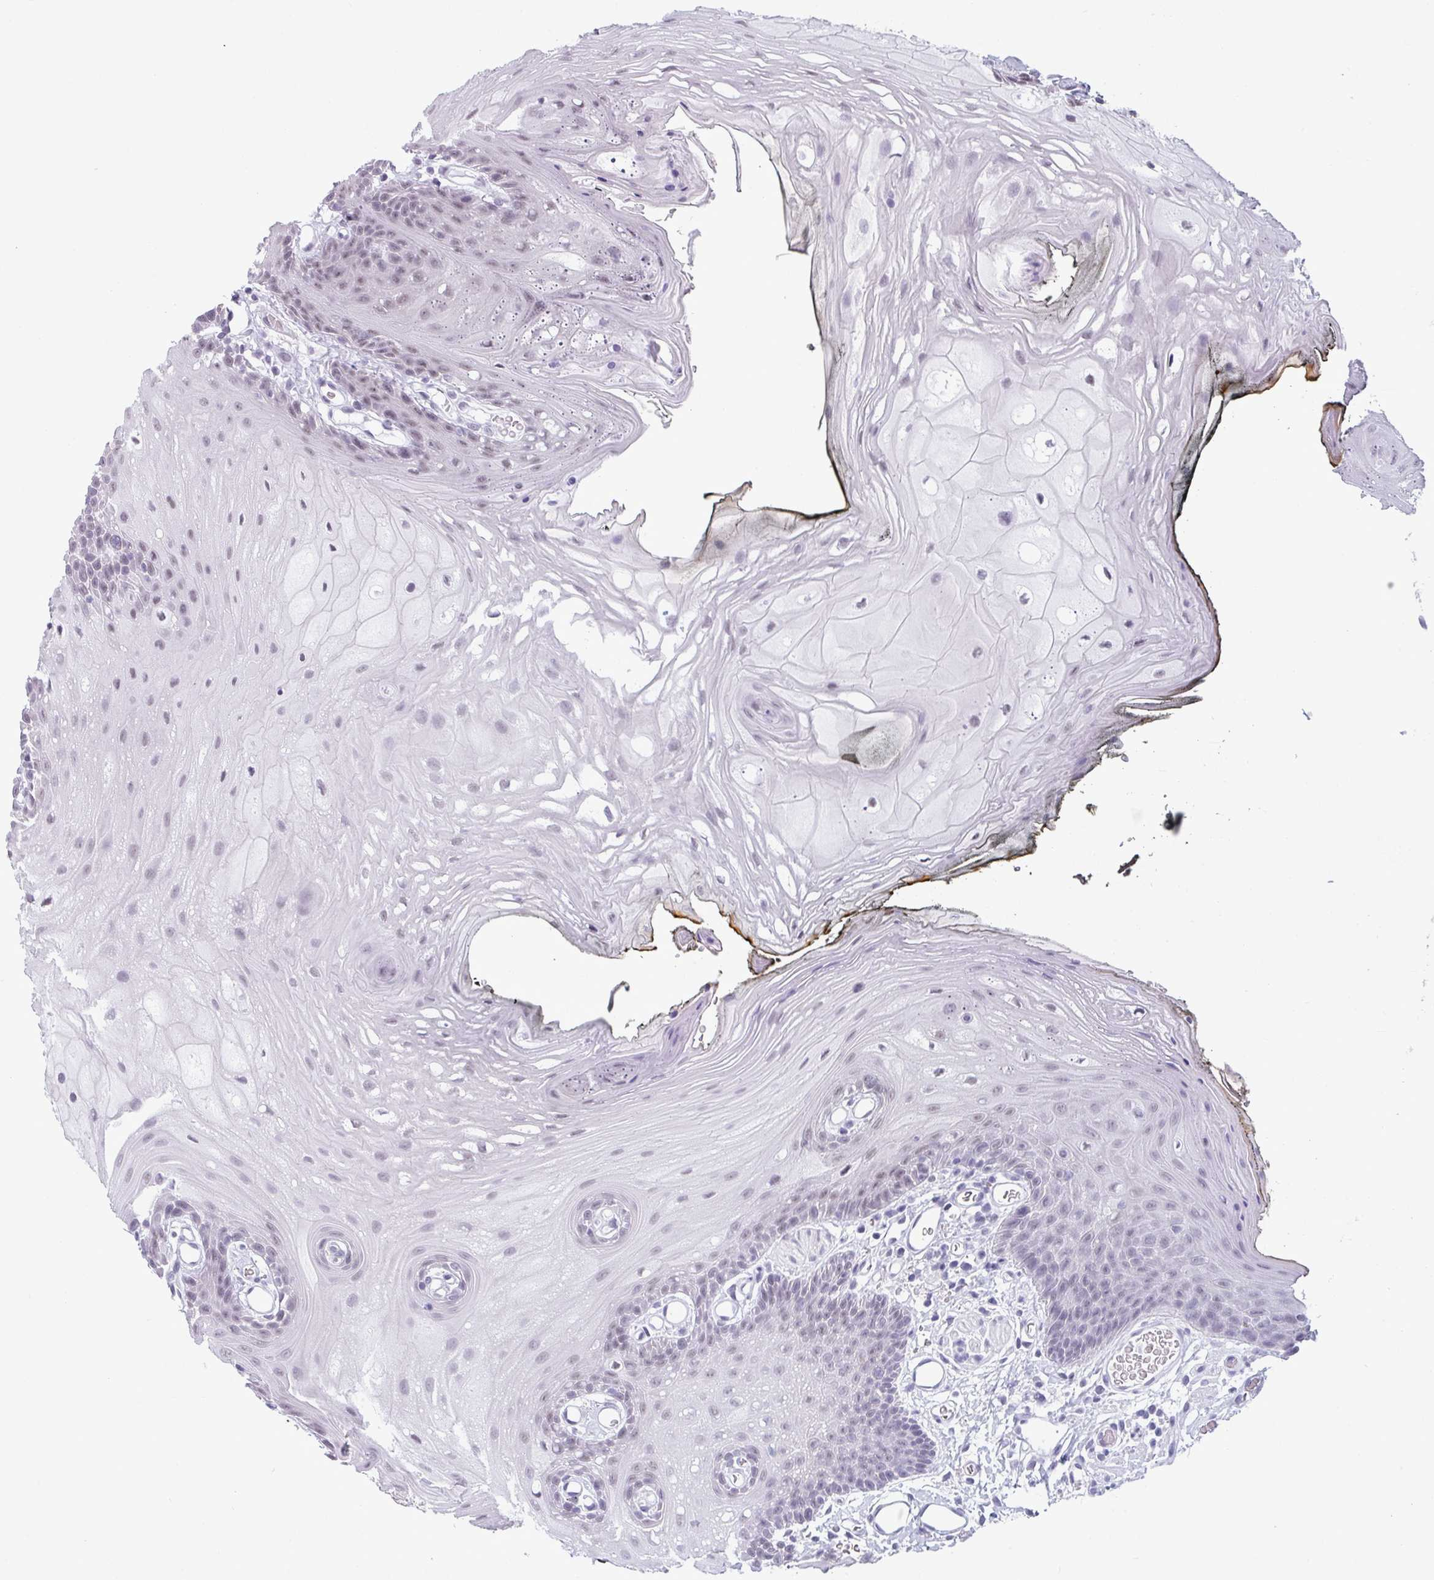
{"staining": {"intensity": "weak", "quantity": "<25%", "location": "nuclear"}, "tissue": "oral mucosa", "cell_type": "Squamous epithelial cells", "image_type": "normal", "snomed": [{"axis": "morphology", "description": "Normal tissue, NOS"}, {"axis": "morphology", "description": "Squamous cell carcinoma, NOS"}, {"axis": "topography", "description": "Oral tissue"}, {"axis": "topography", "description": "Head-Neck"}], "caption": "An immunohistochemistry (IHC) histopathology image of benign oral mucosa is shown. There is no staining in squamous epithelial cells of oral mucosa.", "gene": "SRGAP1", "patient": {"sex": "female", "age": 81}}